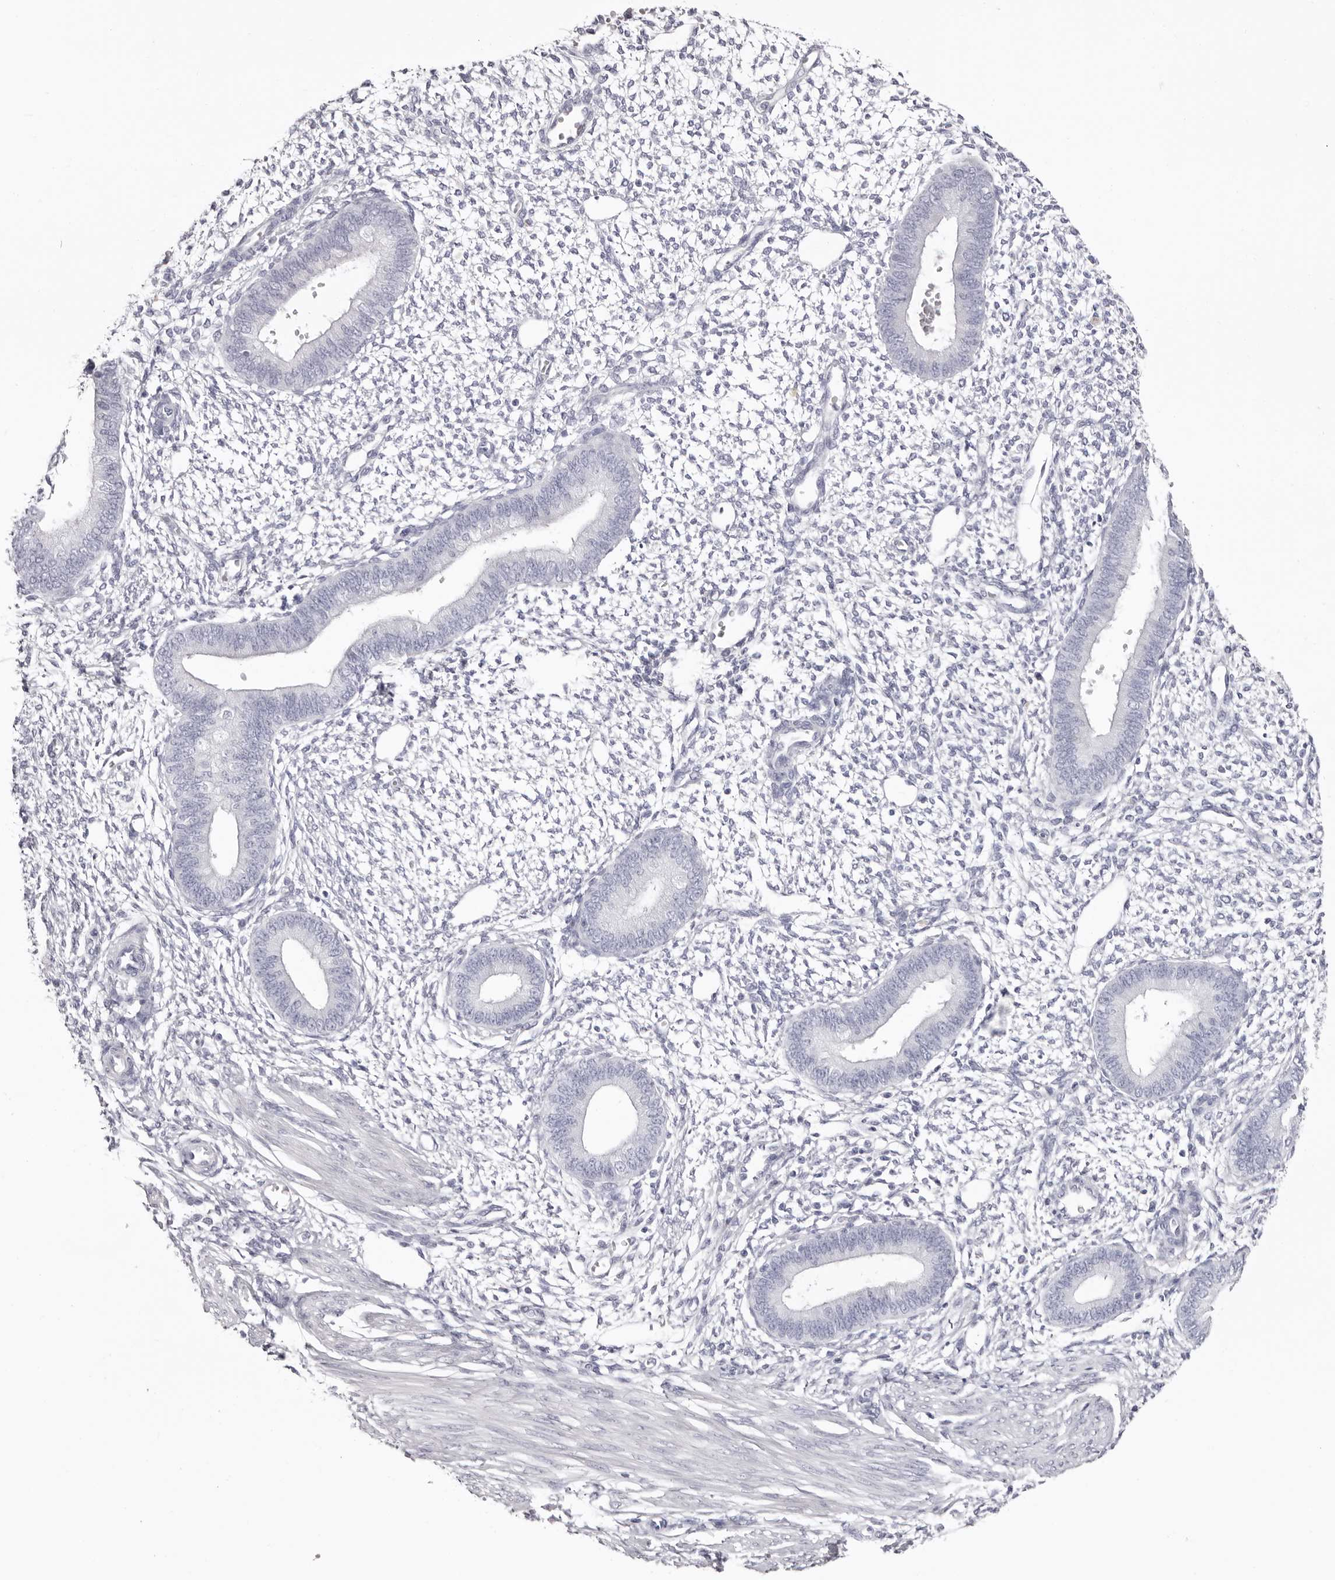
{"staining": {"intensity": "negative", "quantity": "none", "location": "none"}, "tissue": "endometrium", "cell_type": "Cells in endometrial stroma", "image_type": "normal", "snomed": [{"axis": "morphology", "description": "Normal tissue, NOS"}, {"axis": "topography", "description": "Endometrium"}], "caption": "Image shows no significant protein staining in cells in endometrial stroma of normal endometrium. Brightfield microscopy of immunohistochemistry stained with DAB (brown) and hematoxylin (blue), captured at high magnification.", "gene": "LPO", "patient": {"sex": "female", "age": 46}}